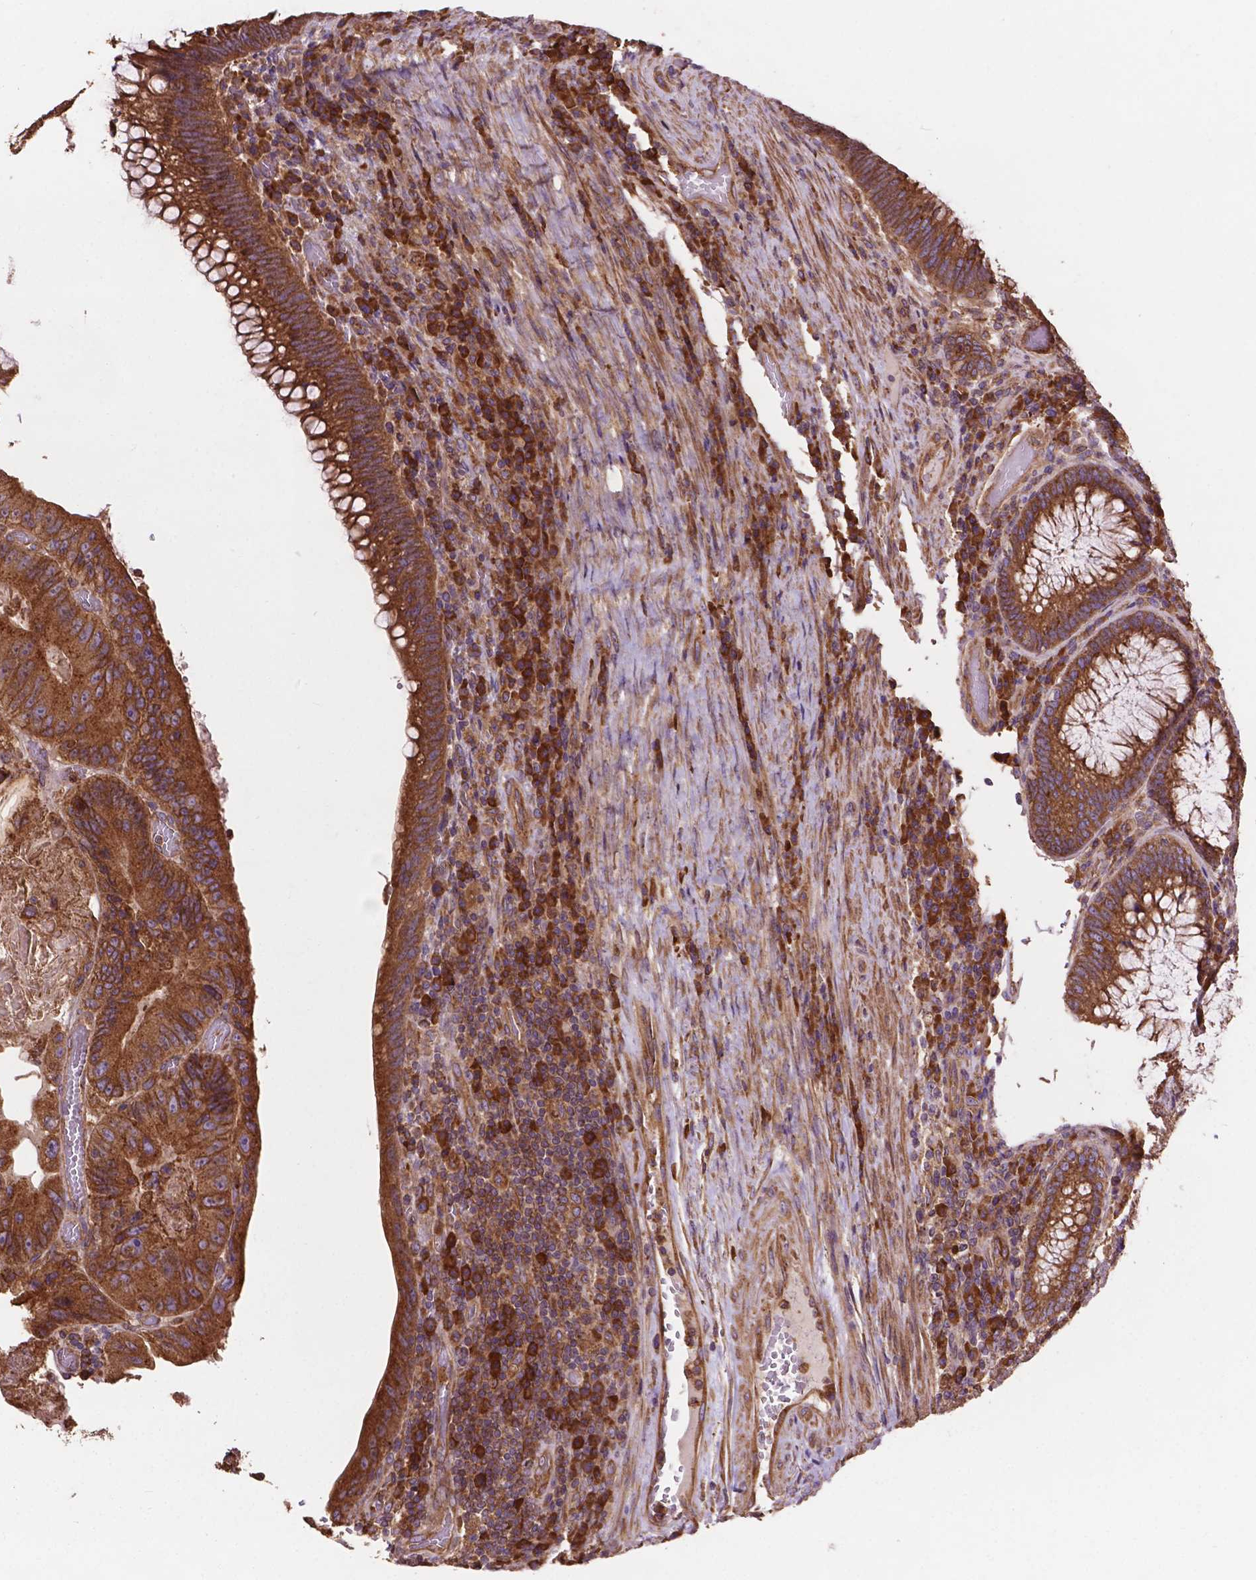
{"staining": {"intensity": "moderate", "quantity": ">75%", "location": "cytoplasmic/membranous"}, "tissue": "colorectal cancer", "cell_type": "Tumor cells", "image_type": "cancer", "snomed": [{"axis": "morphology", "description": "Adenocarcinoma, NOS"}, {"axis": "topography", "description": "Colon"}], "caption": "This is a micrograph of IHC staining of colorectal cancer, which shows moderate staining in the cytoplasmic/membranous of tumor cells.", "gene": "CCDC71L", "patient": {"sex": "female", "age": 86}}